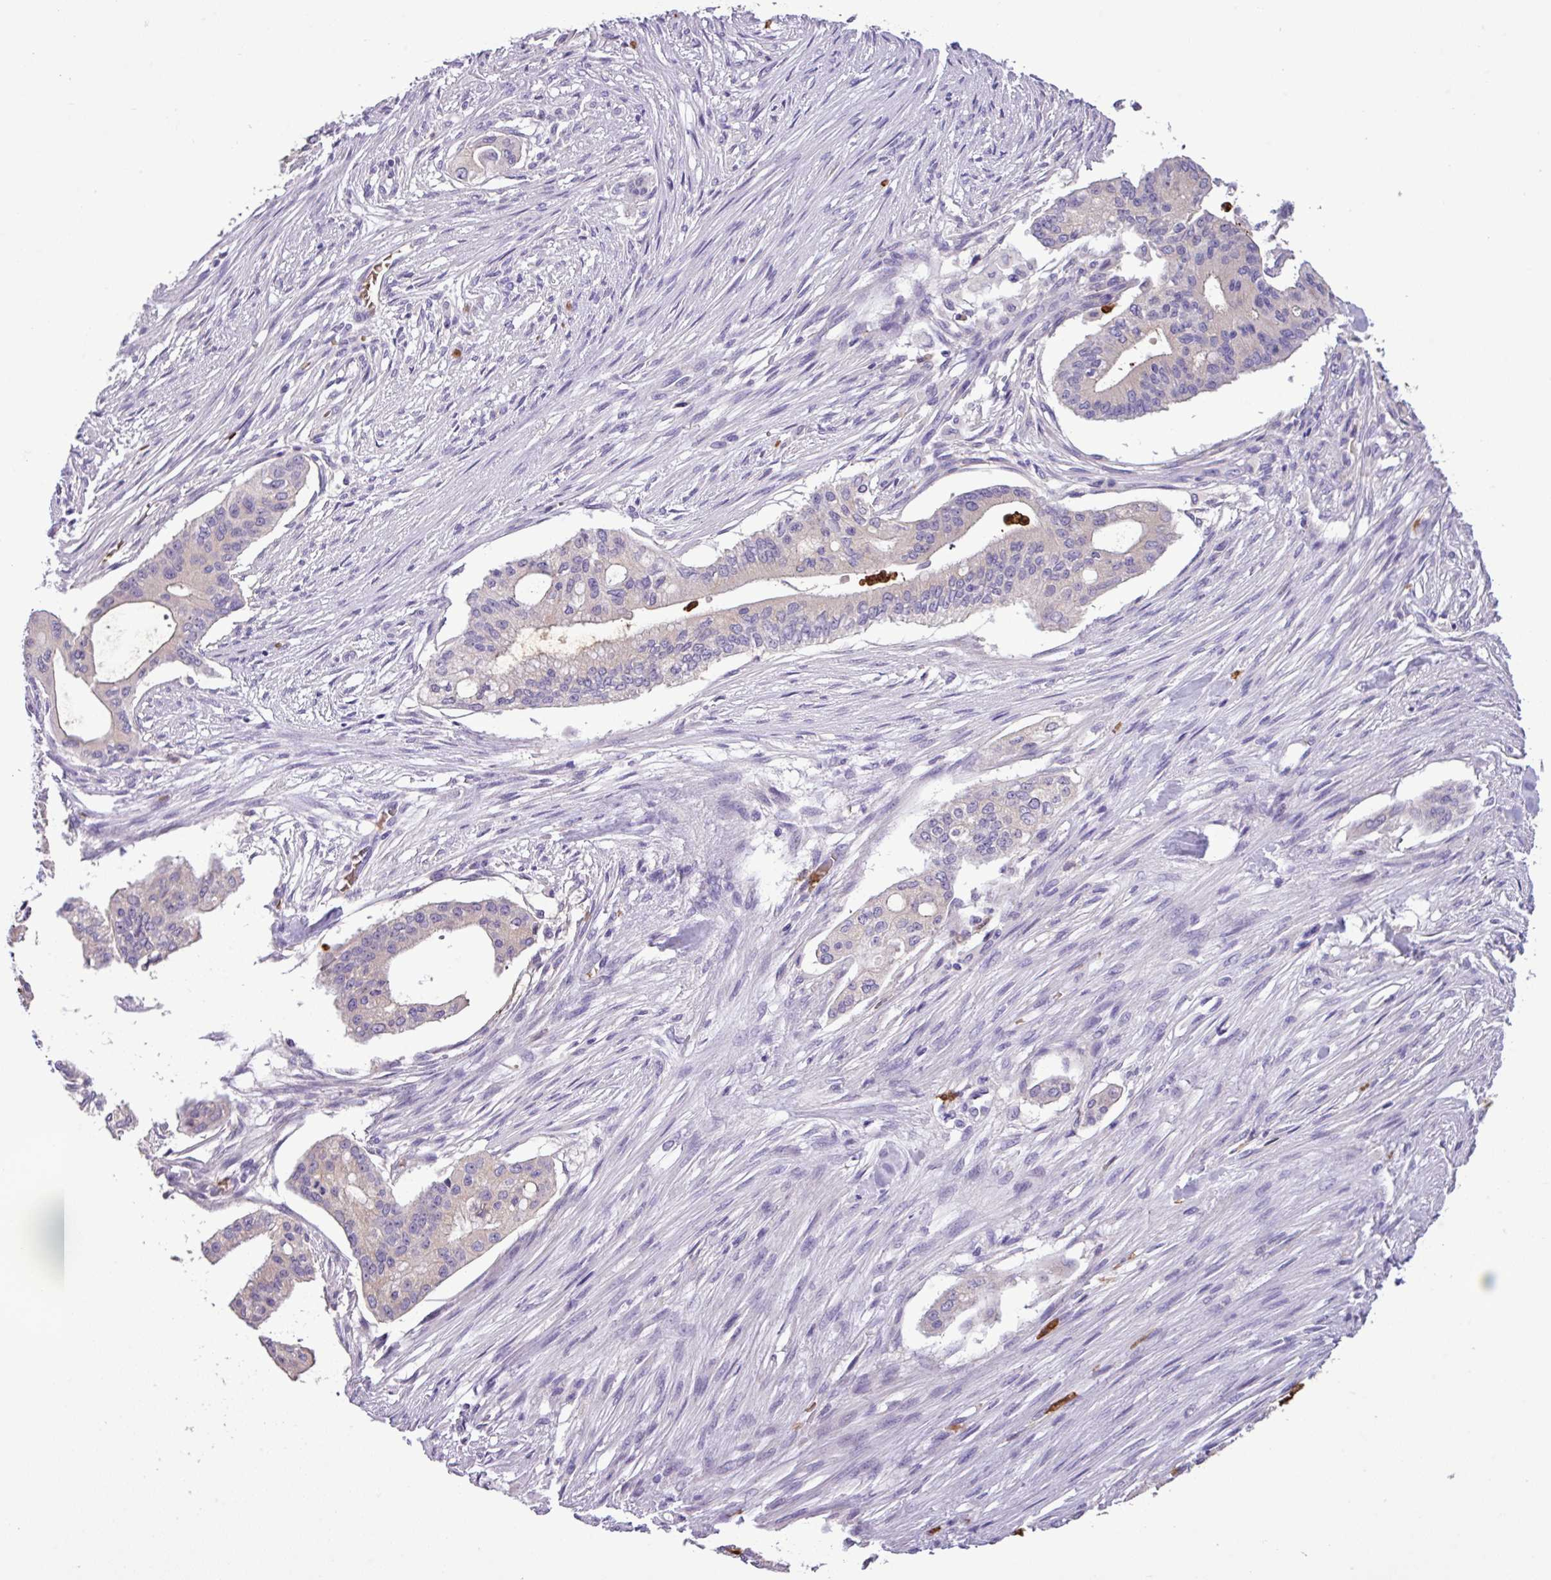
{"staining": {"intensity": "negative", "quantity": "none", "location": "none"}, "tissue": "pancreatic cancer", "cell_type": "Tumor cells", "image_type": "cancer", "snomed": [{"axis": "morphology", "description": "Adenocarcinoma, NOS"}, {"axis": "topography", "description": "Pancreas"}], "caption": "Immunohistochemistry (IHC) of pancreatic adenocarcinoma exhibits no expression in tumor cells.", "gene": "MGAT4B", "patient": {"sex": "male", "age": 46}}